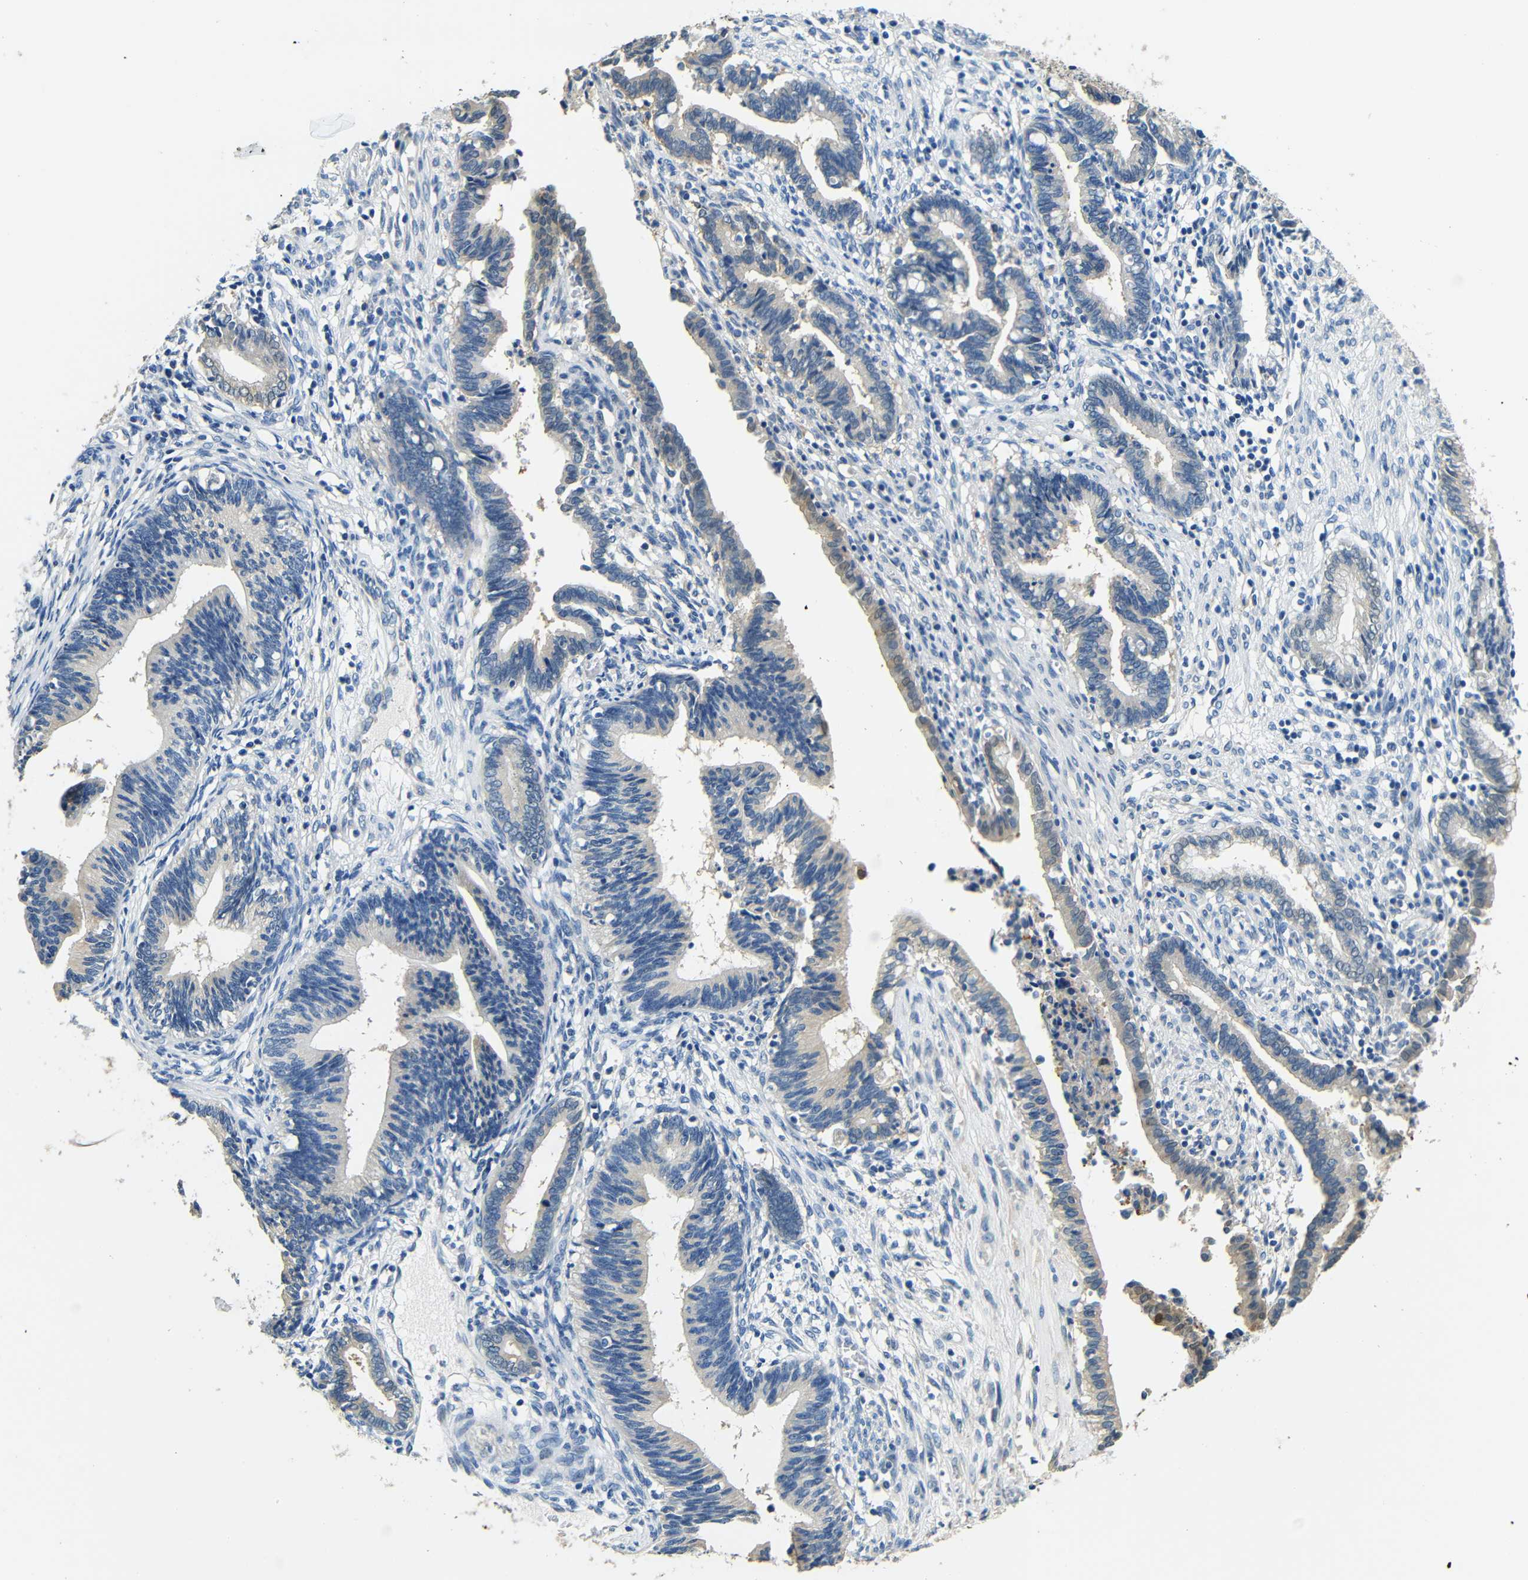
{"staining": {"intensity": "negative", "quantity": "none", "location": "none"}, "tissue": "cervical cancer", "cell_type": "Tumor cells", "image_type": "cancer", "snomed": [{"axis": "morphology", "description": "Adenocarcinoma, NOS"}, {"axis": "topography", "description": "Cervix"}], "caption": "This image is of adenocarcinoma (cervical) stained with IHC to label a protein in brown with the nuclei are counter-stained blue. There is no expression in tumor cells.", "gene": "FMO5", "patient": {"sex": "female", "age": 44}}